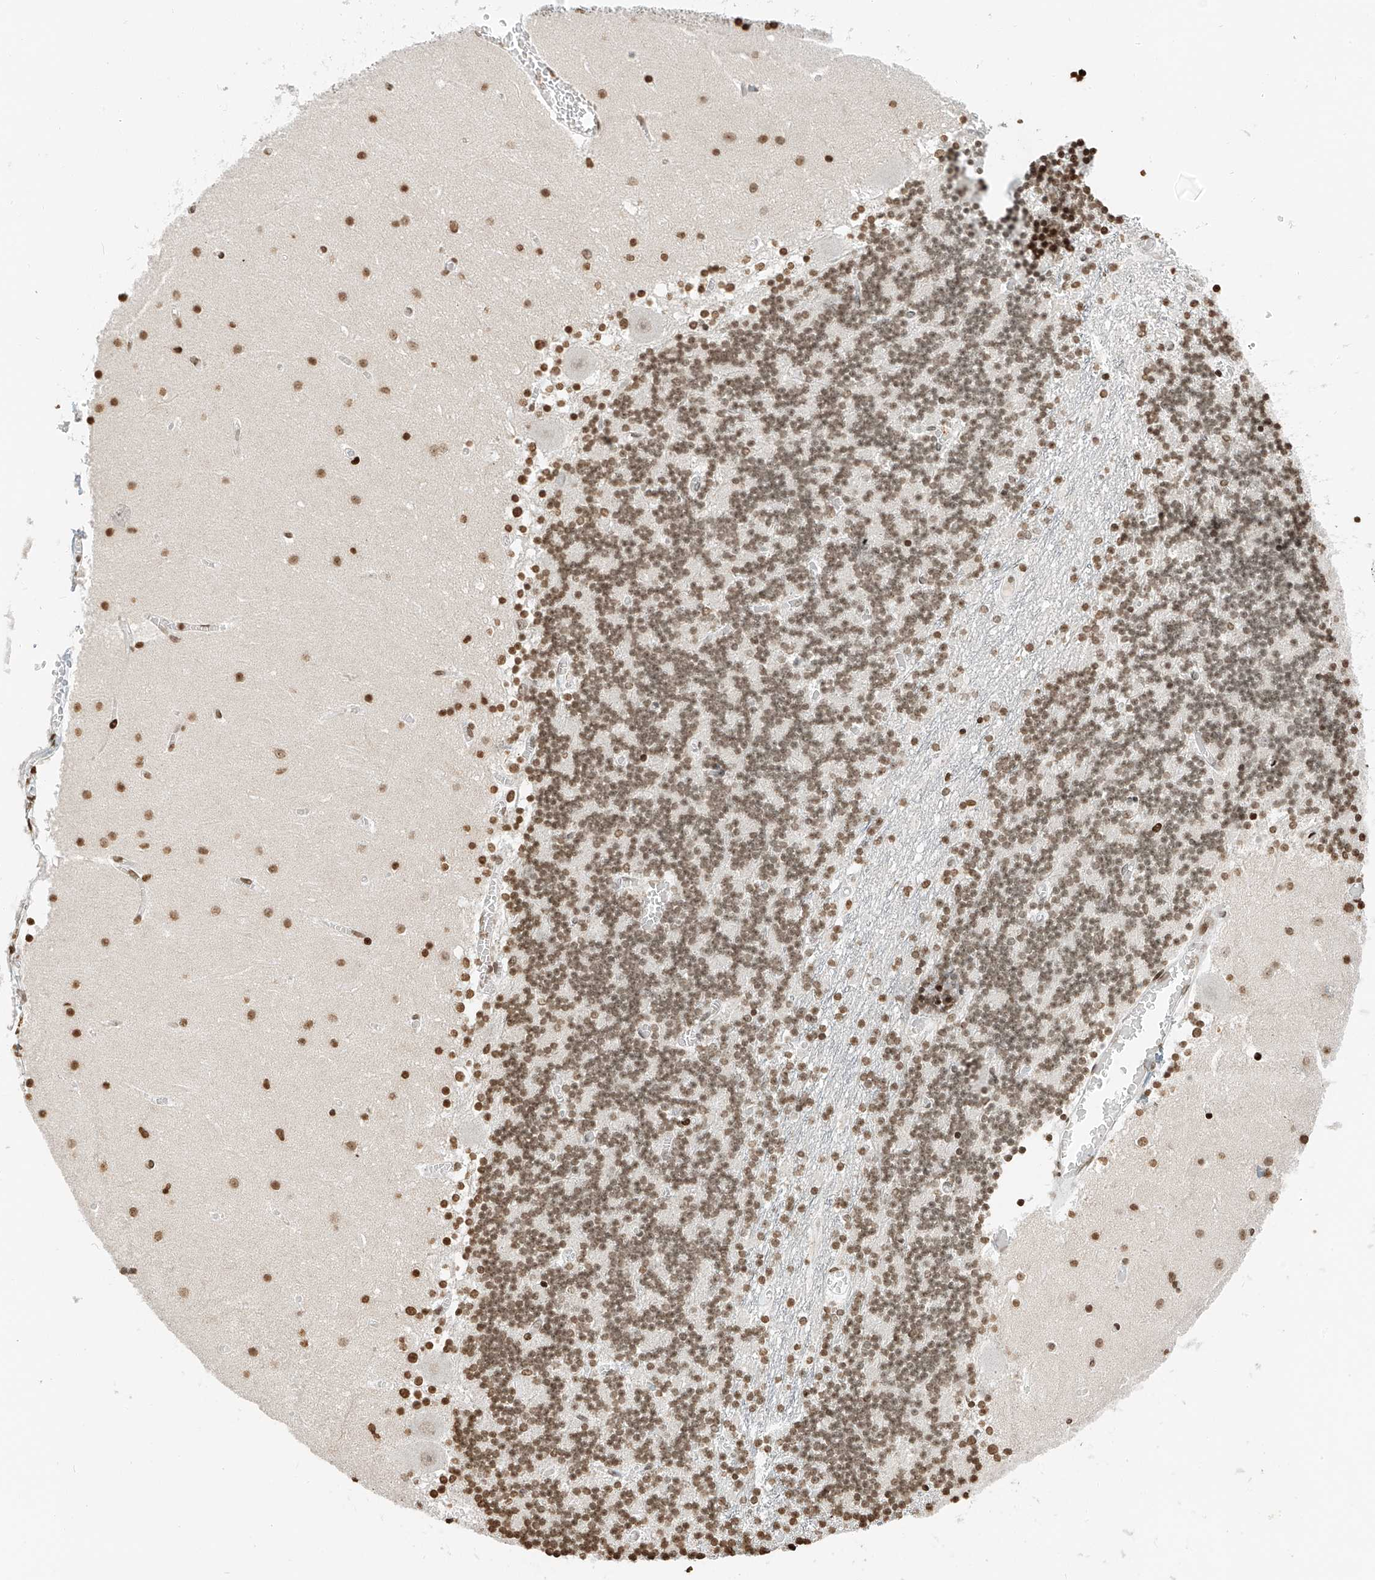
{"staining": {"intensity": "moderate", "quantity": ">75%", "location": "nuclear"}, "tissue": "cerebellum", "cell_type": "Cells in granular layer", "image_type": "normal", "snomed": [{"axis": "morphology", "description": "Normal tissue, NOS"}, {"axis": "topography", "description": "Cerebellum"}], "caption": "High-magnification brightfield microscopy of unremarkable cerebellum stained with DAB (brown) and counterstained with hematoxylin (blue). cells in granular layer exhibit moderate nuclear positivity is identified in about>75% of cells.", "gene": "C17orf58", "patient": {"sex": "female", "age": 28}}